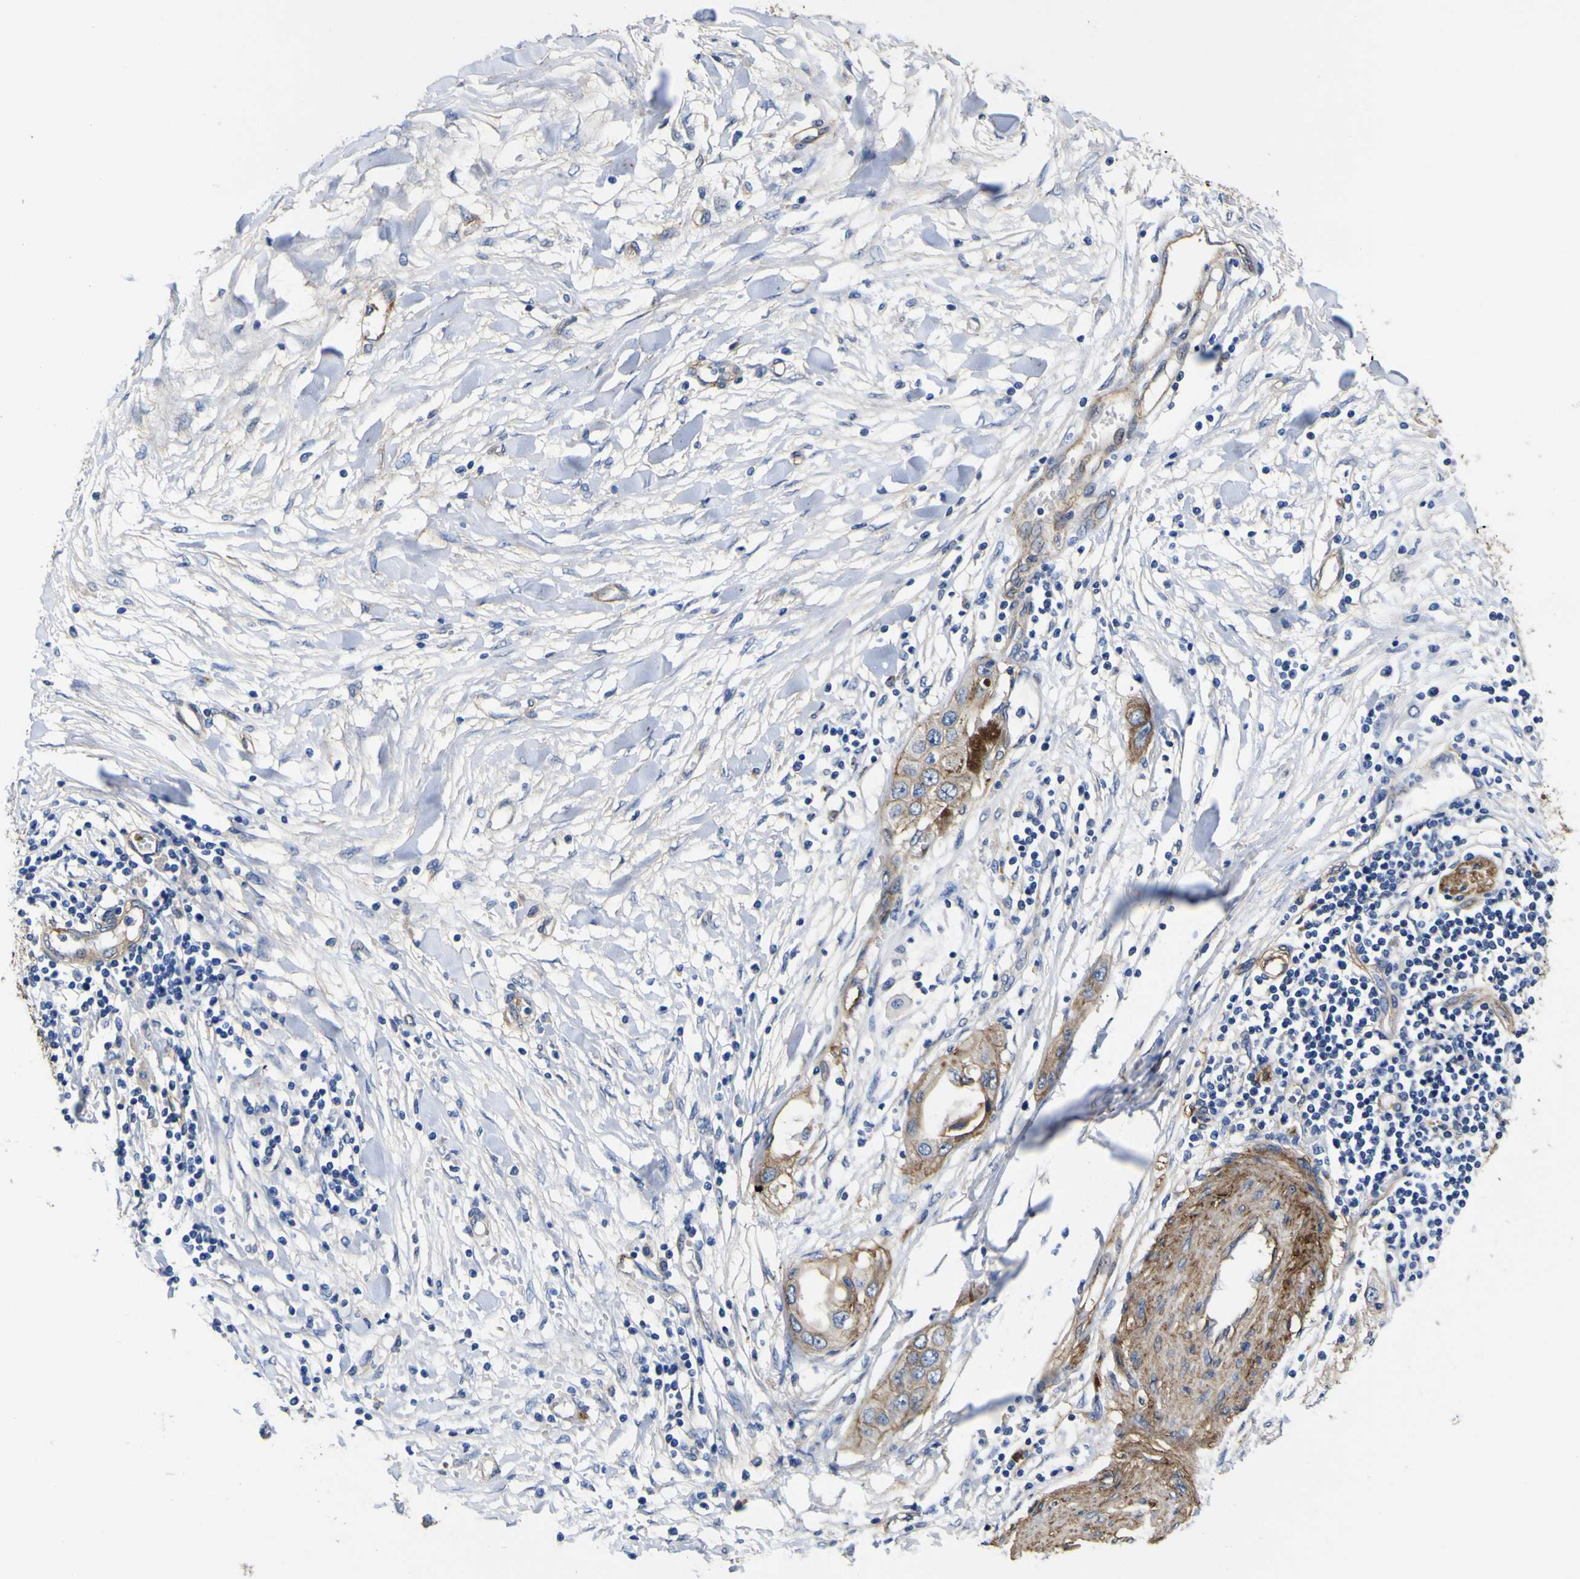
{"staining": {"intensity": "weak", "quantity": "25%-75%", "location": "cytoplasmic/membranous"}, "tissue": "pancreatic cancer", "cell_type": "Tumor cells", "image_type": "cancer", "snomed": [{"axis": "morphology", "description": "Adenocarcinoma, NOS"}, {"axis": "topography", "description": "Pancreas"}], "caption": "Human pancreatic cancer (adenocarcinoma) stained for a protein (brown) reveals weak cytoplasmic/membranous positive expression in approximately 25%-75% of tumor cells.", "gene": "CD151", "patient": {"sex": "female", "age": 70}}